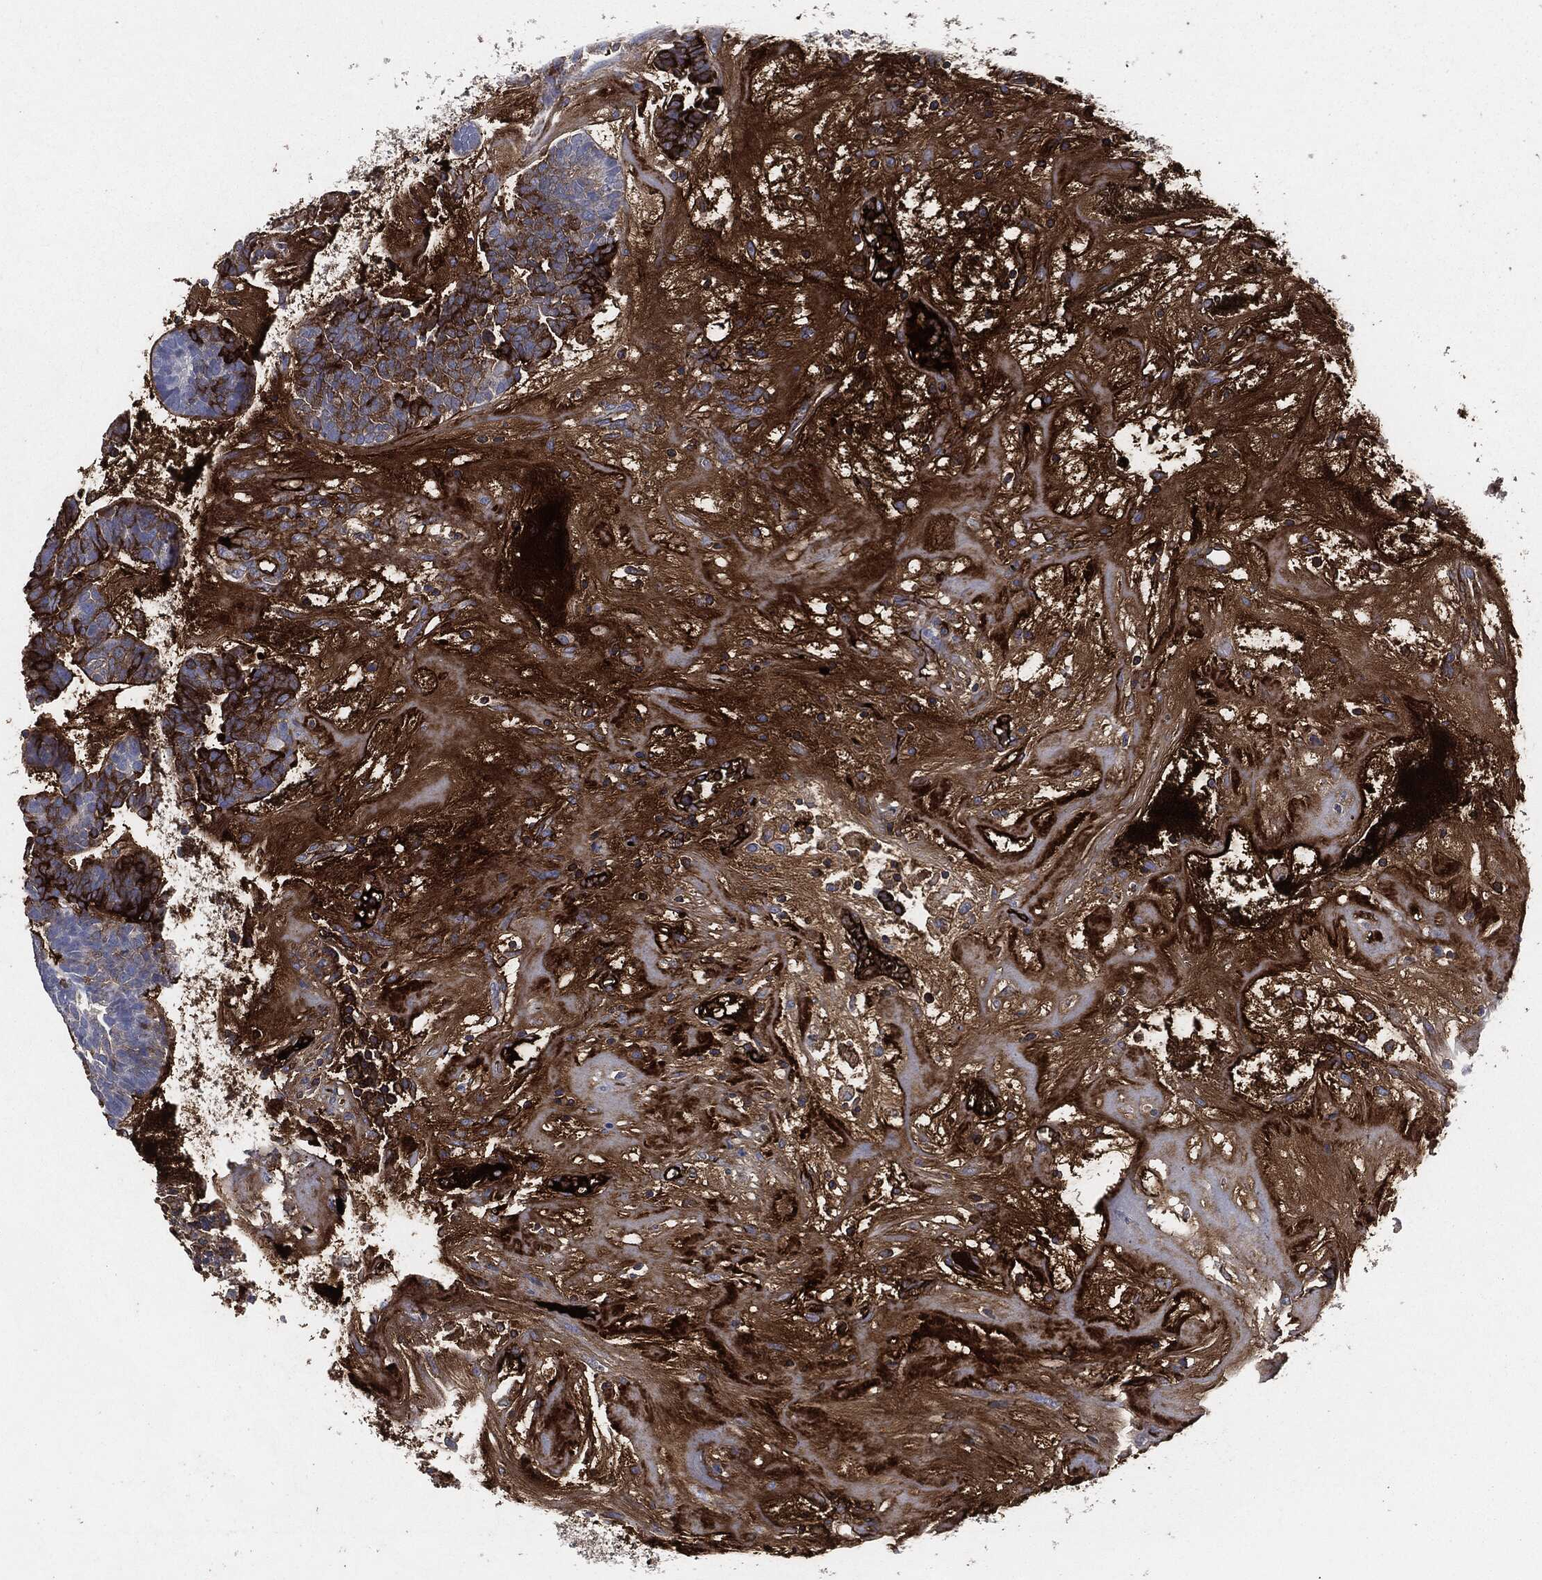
{"staining": {"intensity": "strong", "quantity": "<25%", "location": "cytoplasmic/membranous"}, "tissue": "head and neck cancer", "cell_type": "Tumor cells", "image_type": "cancer", "snomed": [{"axis": "morphology", "description": "Adenocarcinoma, NOS"}, {"axis": "topography", "description": "Head-Neck"}], "caption": "Human adenocarcinoma (head and neck) stained for a protein (brown) demonstrates strong cytoplasmic/membranous positive positivity in approximately <25% of tumor cells.", "gene": "APOB", "patient": {"sex": "female", "age": 81}}